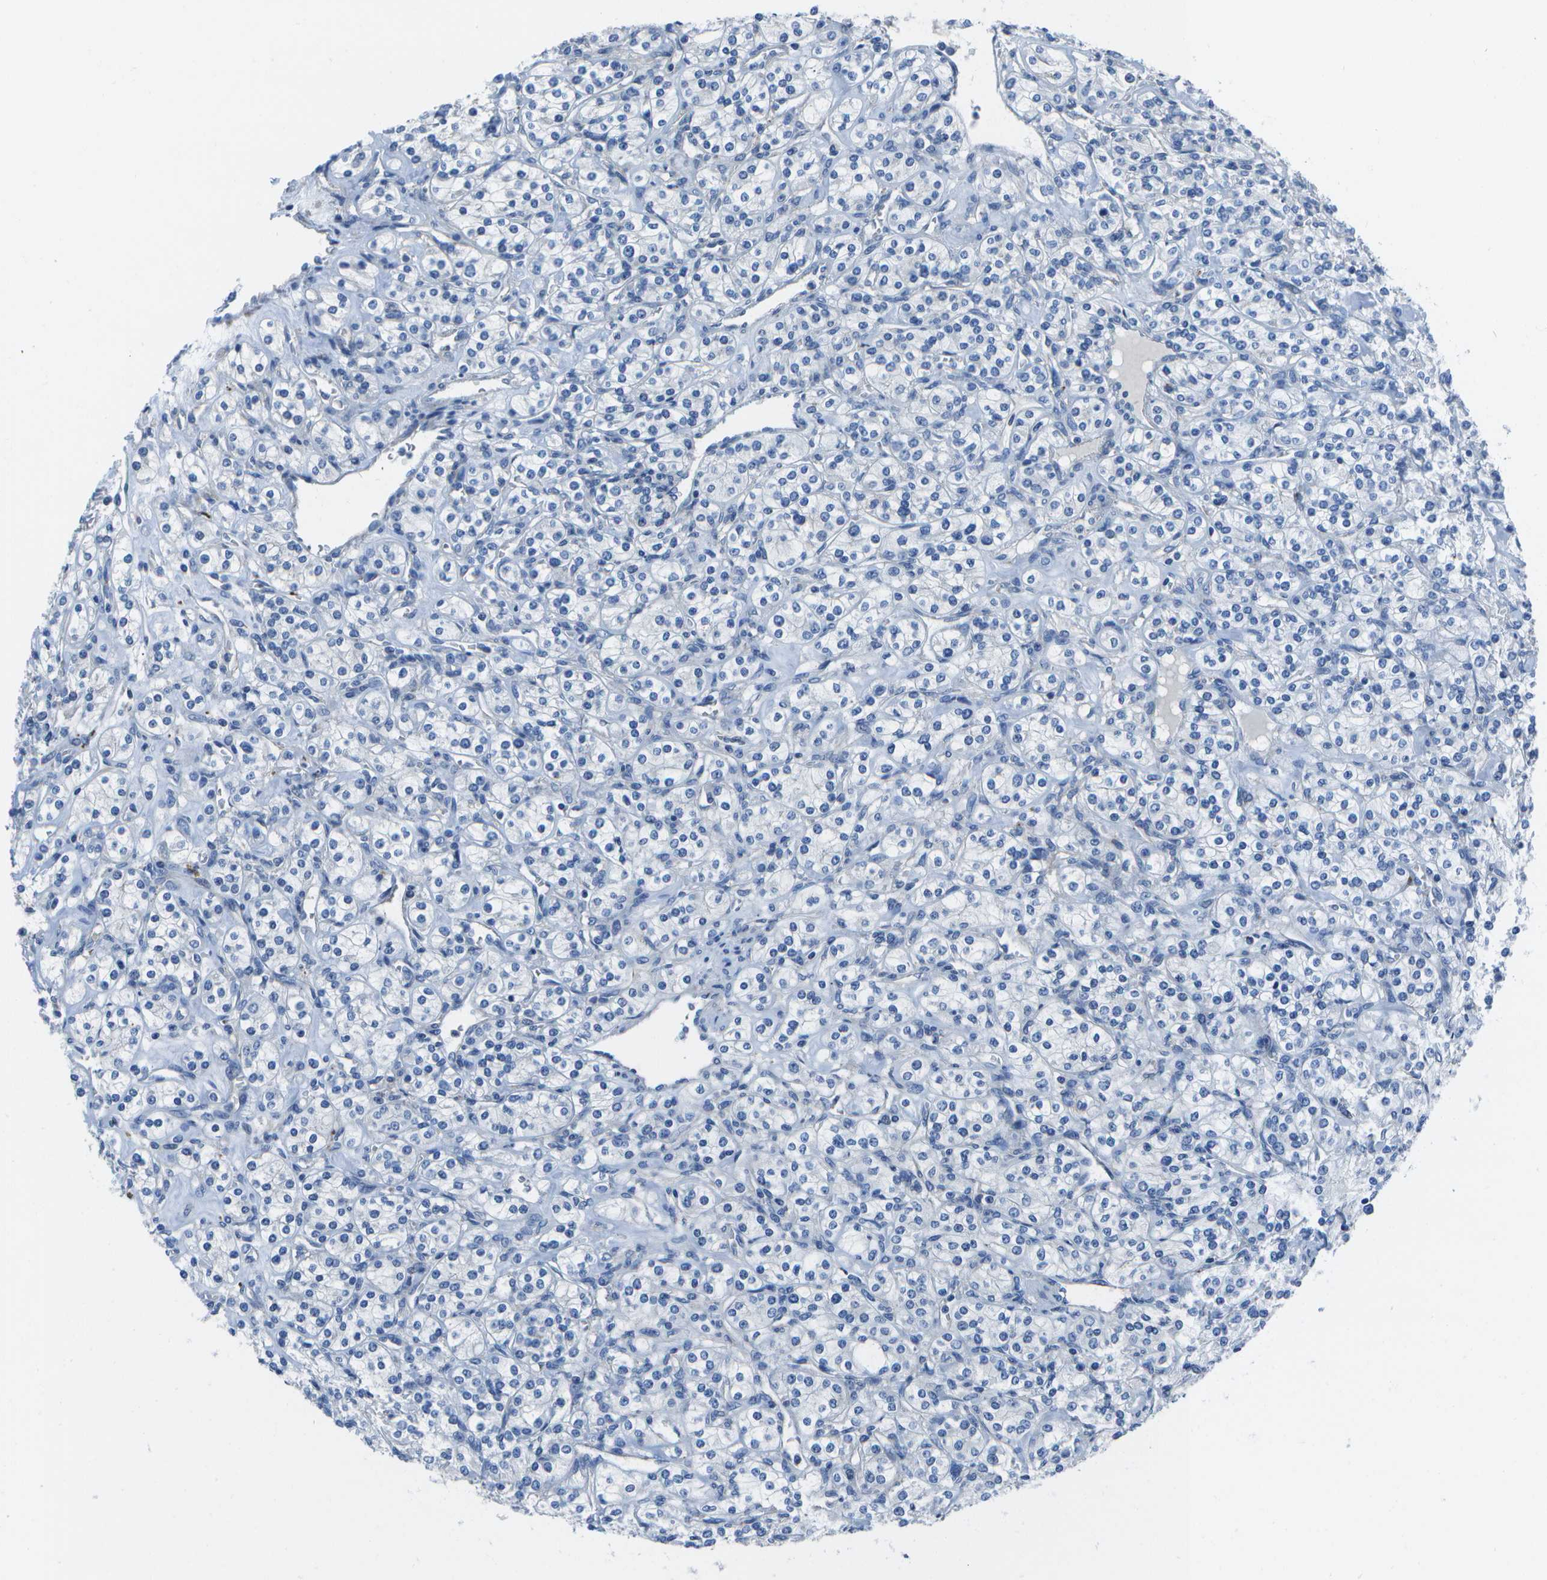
{"staining": {"intensity": "negative", "quantity": "none", "location": "none"}, "tissue": "renal cancer", "cell_type": "Tumor cells", "image_type": "cancer", "snomed": [{"axis": "morphology", "description": "Adenocarcinoma, NOS"}, {"axis": "topography", "description": "Kidney"}], "caption": "Tumor cells show no significant protein positivity in renal cancer (adenocarcinoma).", "gene": "DCT", "patient": {"sex": "male", "age": 77}}